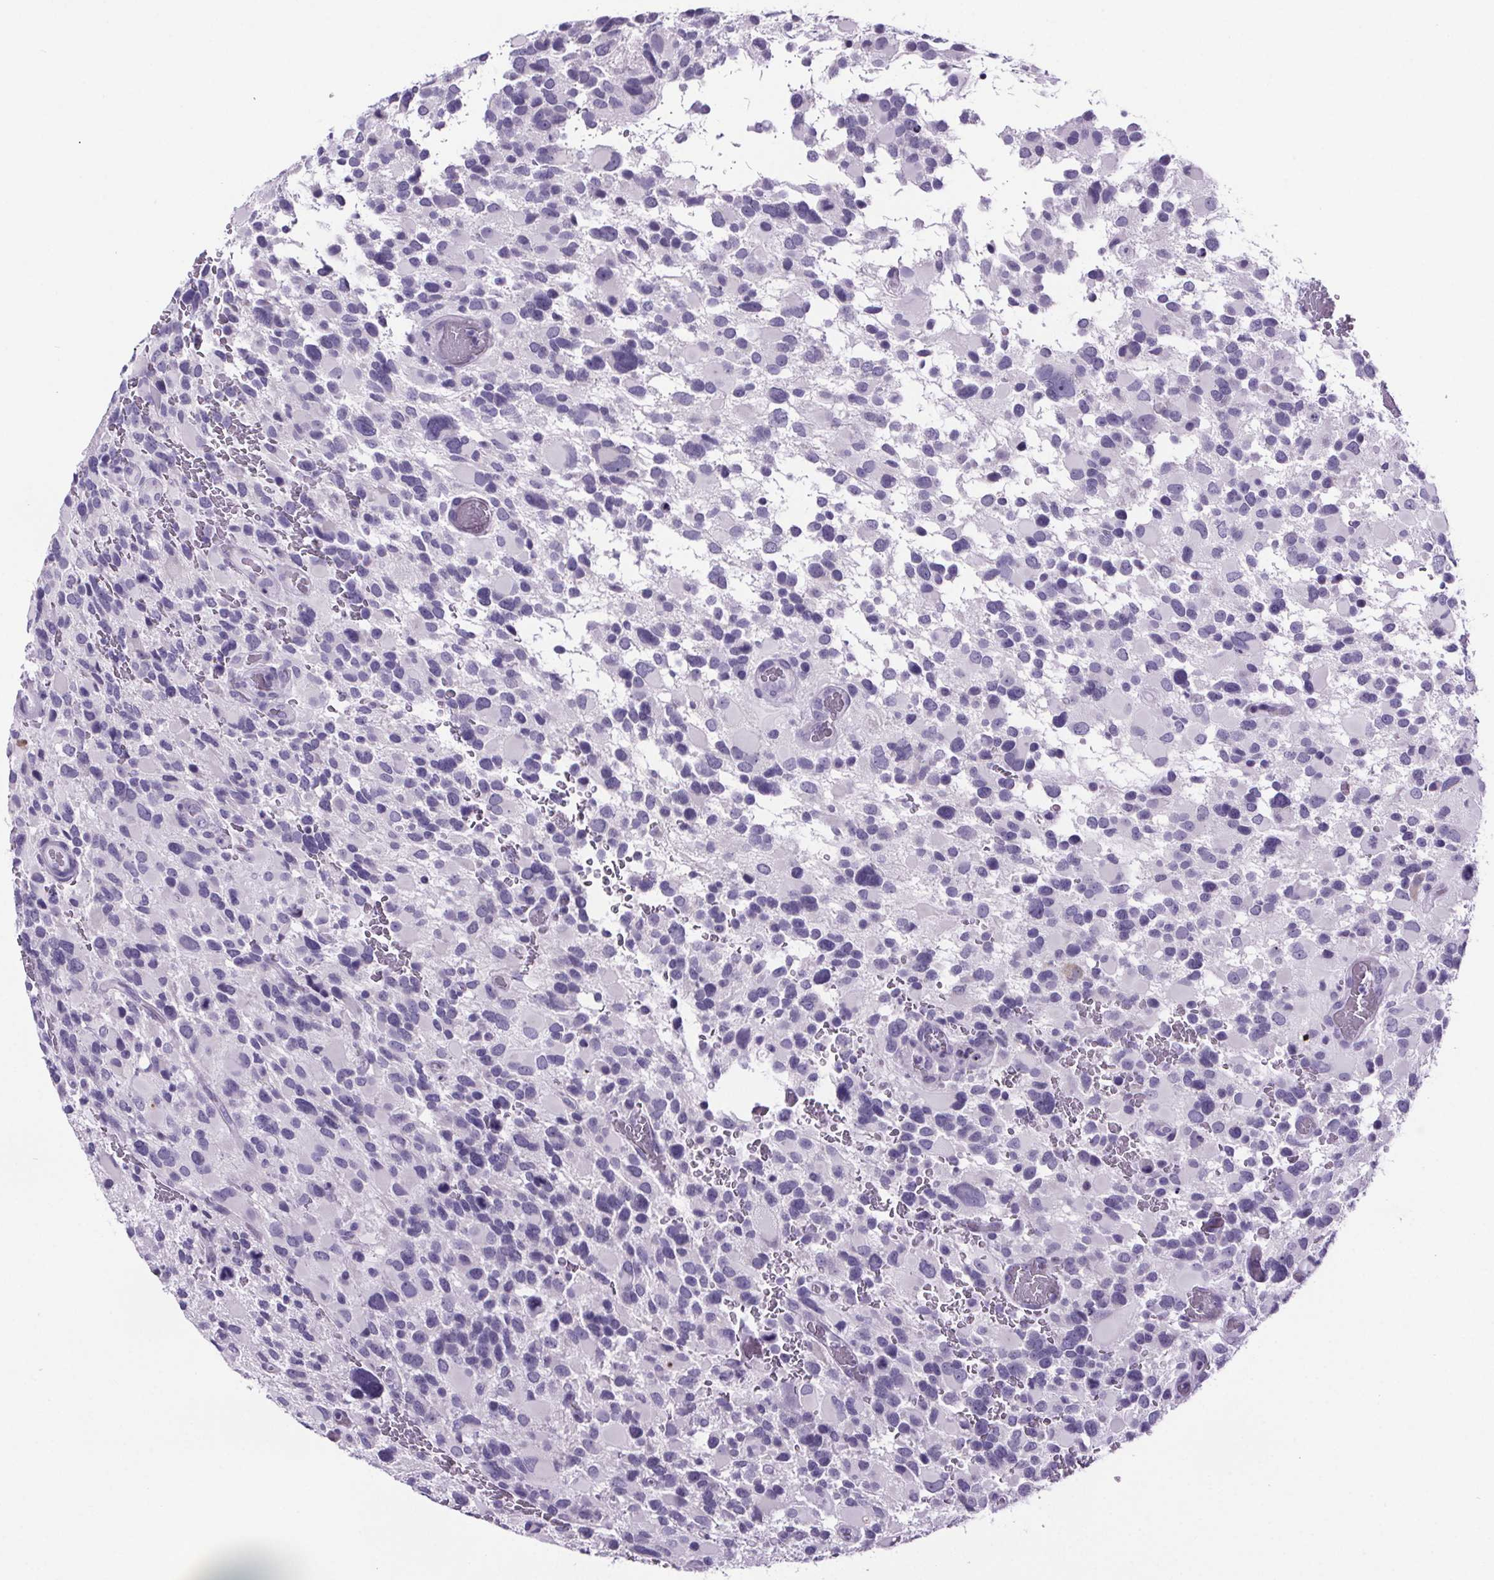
{"staining": {"intensity": "negative", "quantity": "none", "location": "none"}, "tissue": "glioma", "cell_type": "Tumor cells", "image_type": "cancer", "snomed": [{"axis": "morphology", "description": "Glioma, malignant, Low grade"}, {"axis": "topography", "description": "Brain"}], "caption": "This is an IHC image of low-grade glioma (malignant). There is no staining in tumor cells.", "gene": "CUBN", "patient": {"sex": "female", "age": 32}}